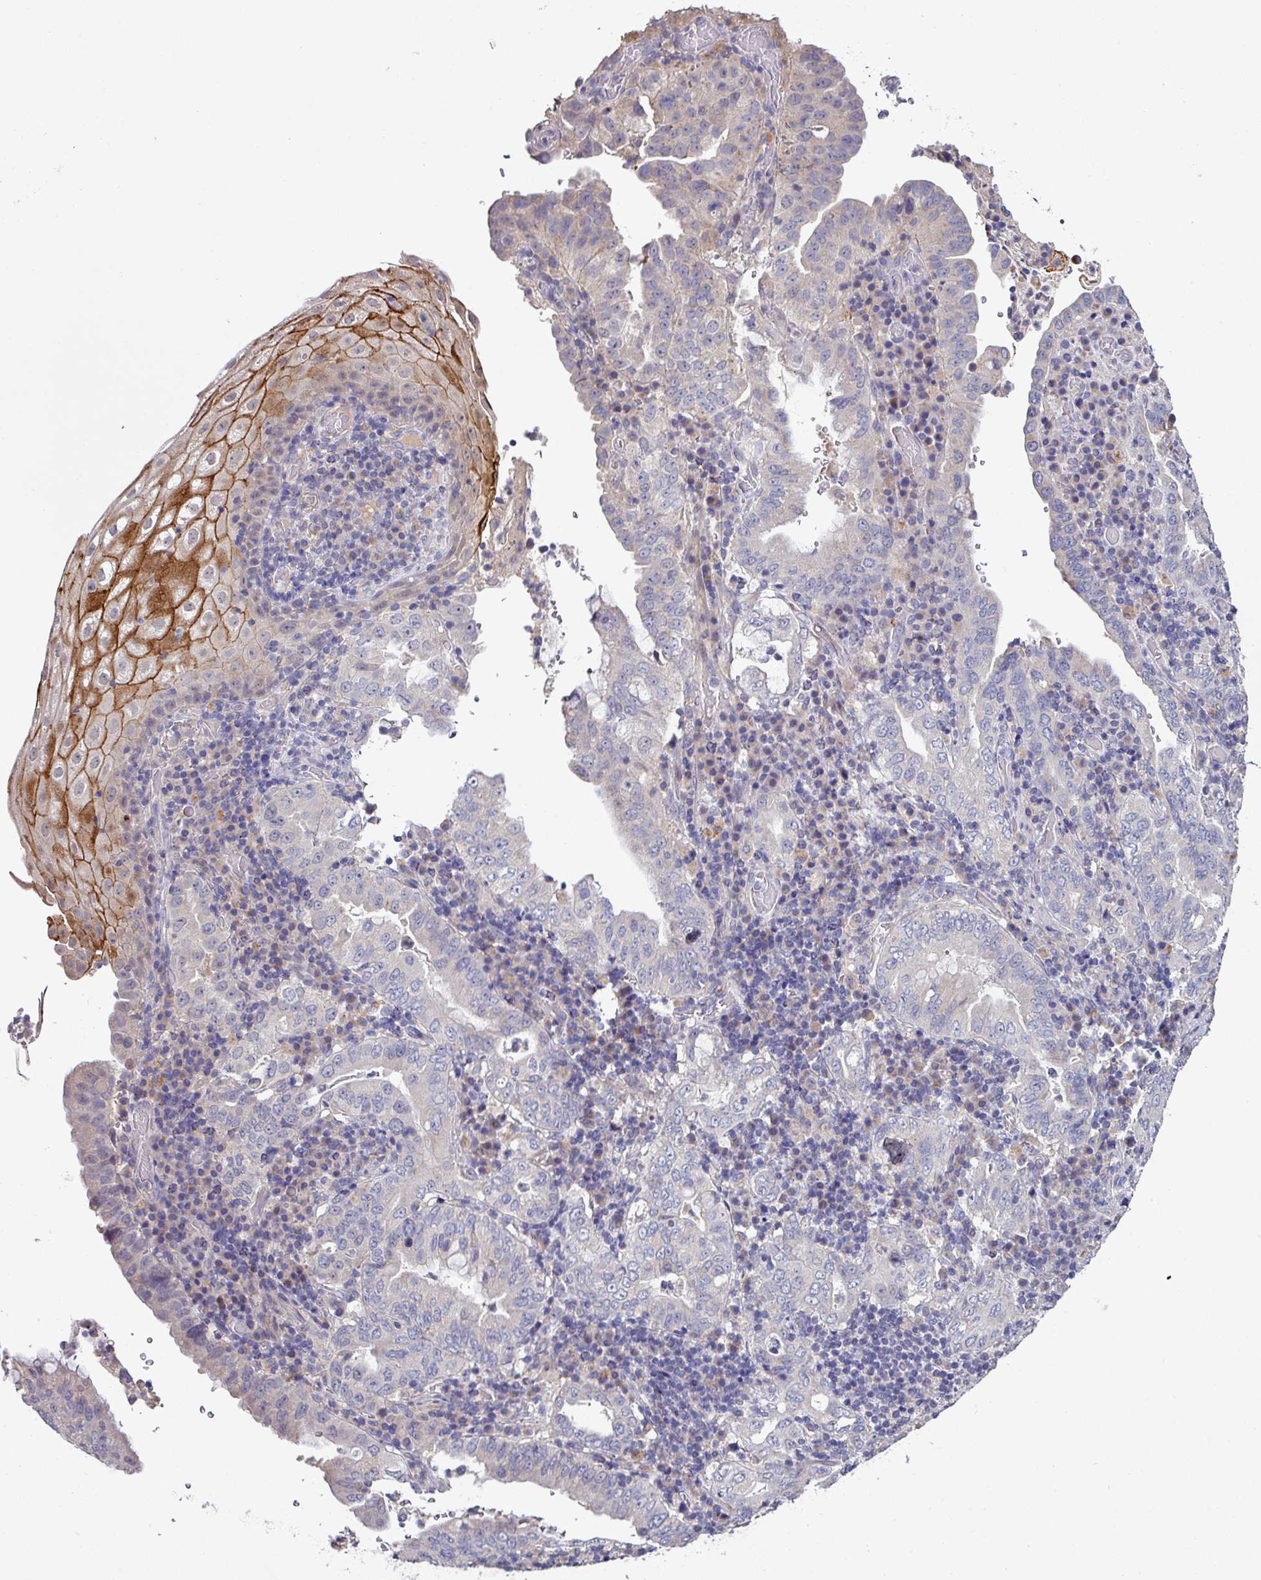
{"staining": {"intensity": "negative", "quantity": "none", "location": "none"}, "tissue": "stomach cancer", "cell_type": "Tumor cells", "image_type": "cancer", "snomed": [{"axis": "morphology", "description": "Normal tissue, NOS"}, {"axis": "morphology", "description": "Adenocarcinoma, NOS"}, {"axis": "topography", "description": "Esophagus"}, {"axis": "topography", "description": "Stomach, upper"}, {"axis": "topography", "description": "Peripheral nerve tissue"}], "caption": "Histopathology image shows no significant protein expression in tumor cells of stomach cancer (adenocarcinoma).", "gene": "AEBP2", "patient": {"sex": "male", "age": 62}}